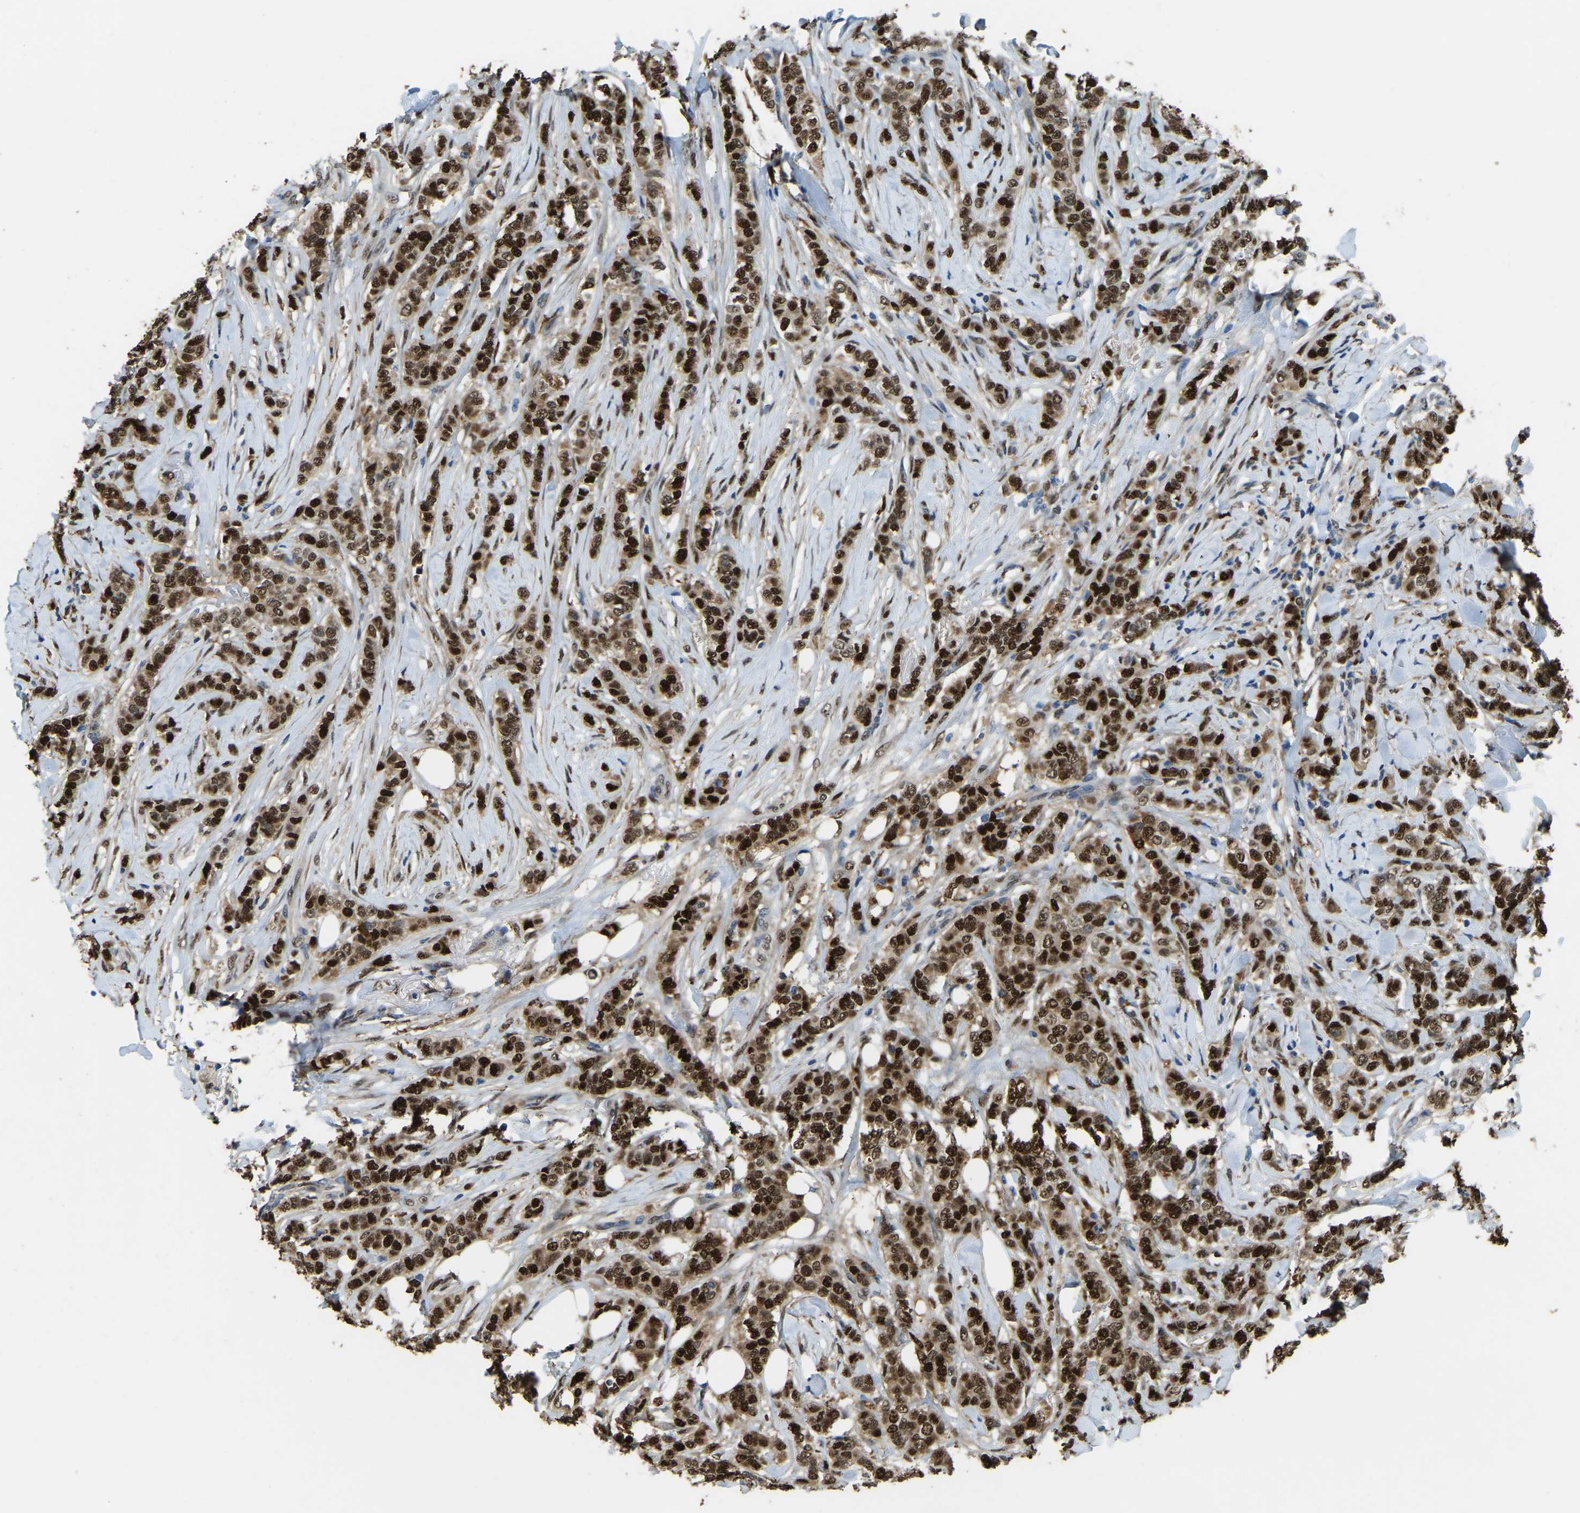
{"staining": {"intensity": "strong", "quantity": ">75%", "location": "cytoplasmic/membranous,nuclear"}, "tissue": "breast cancer", "cell_type": "Tumor cells", "image_type": "cancer", "snomed": [{"axis": "morphology", "description": "Lobular carcinoma"}, {"axis": "topography", "description": "Skin"}, {"axis": "topography", "description": "Breast"}], "caption": "The photomicrograph exhibits immunohistochemical staining of breast lobular carcinoma. There is strong cytoplasmic/membranous and nuclear staining is identified in approximately >75% of tumor cells.", "gene": "NANS", "patient": {"sex": "female", "age": 46}}